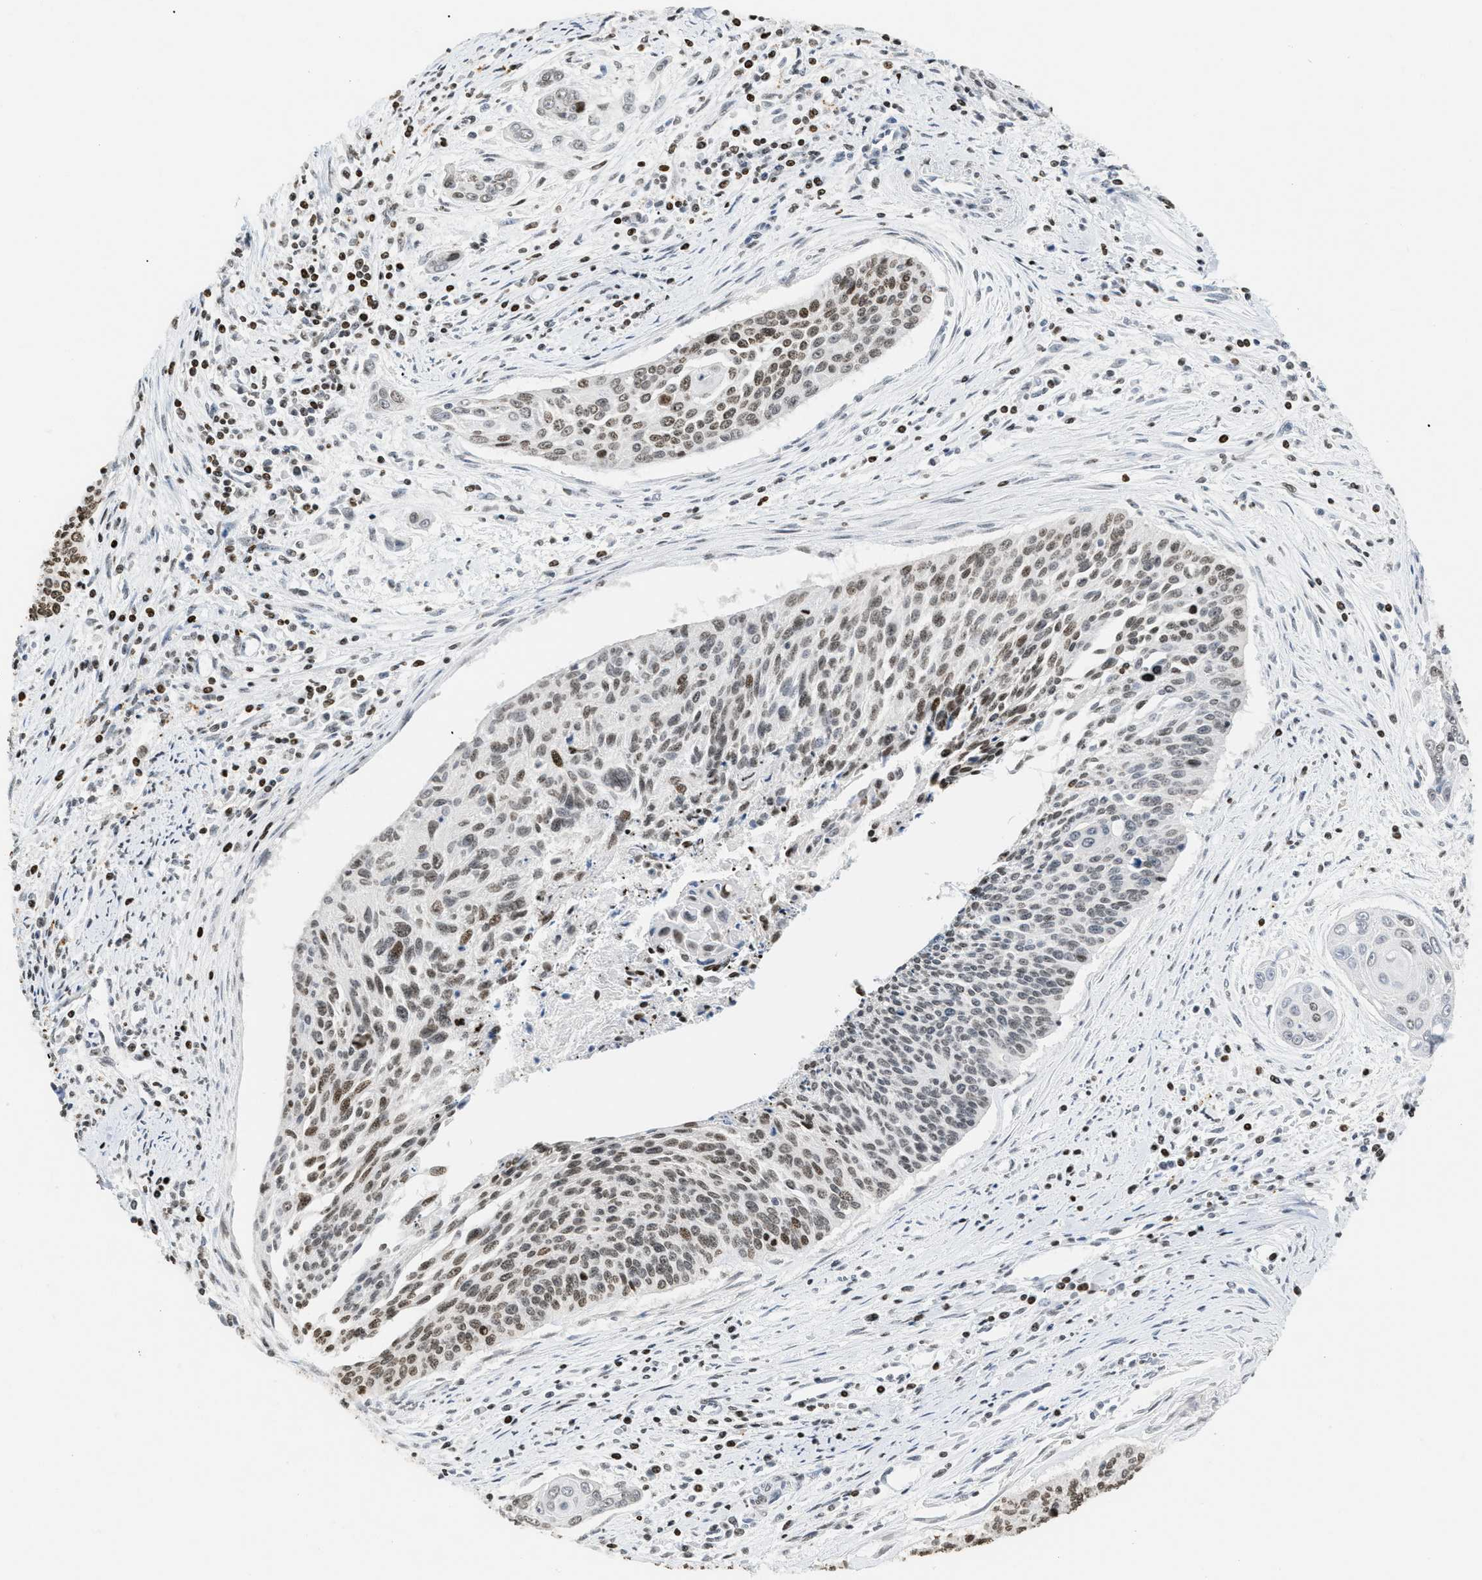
{"staining": {"intensity": "moderate", "quantity": ">75%", "location": "nuclear"}, "tissue": "cervical cancer", "cell_type": "Tumor cells", "image_type": "cancer", "snomed": [{"axis": "morphology", "description": "Squamous cell carcinoma, NOS"}, {"axis": "topography", "description": "Cervix"}], "caption": "Moderate nuclear staining is present in approximately >75% of tumor cells in cervical cancer.", "gene": "HMGN2", "patient": {"sex": "female", "age": 55}}